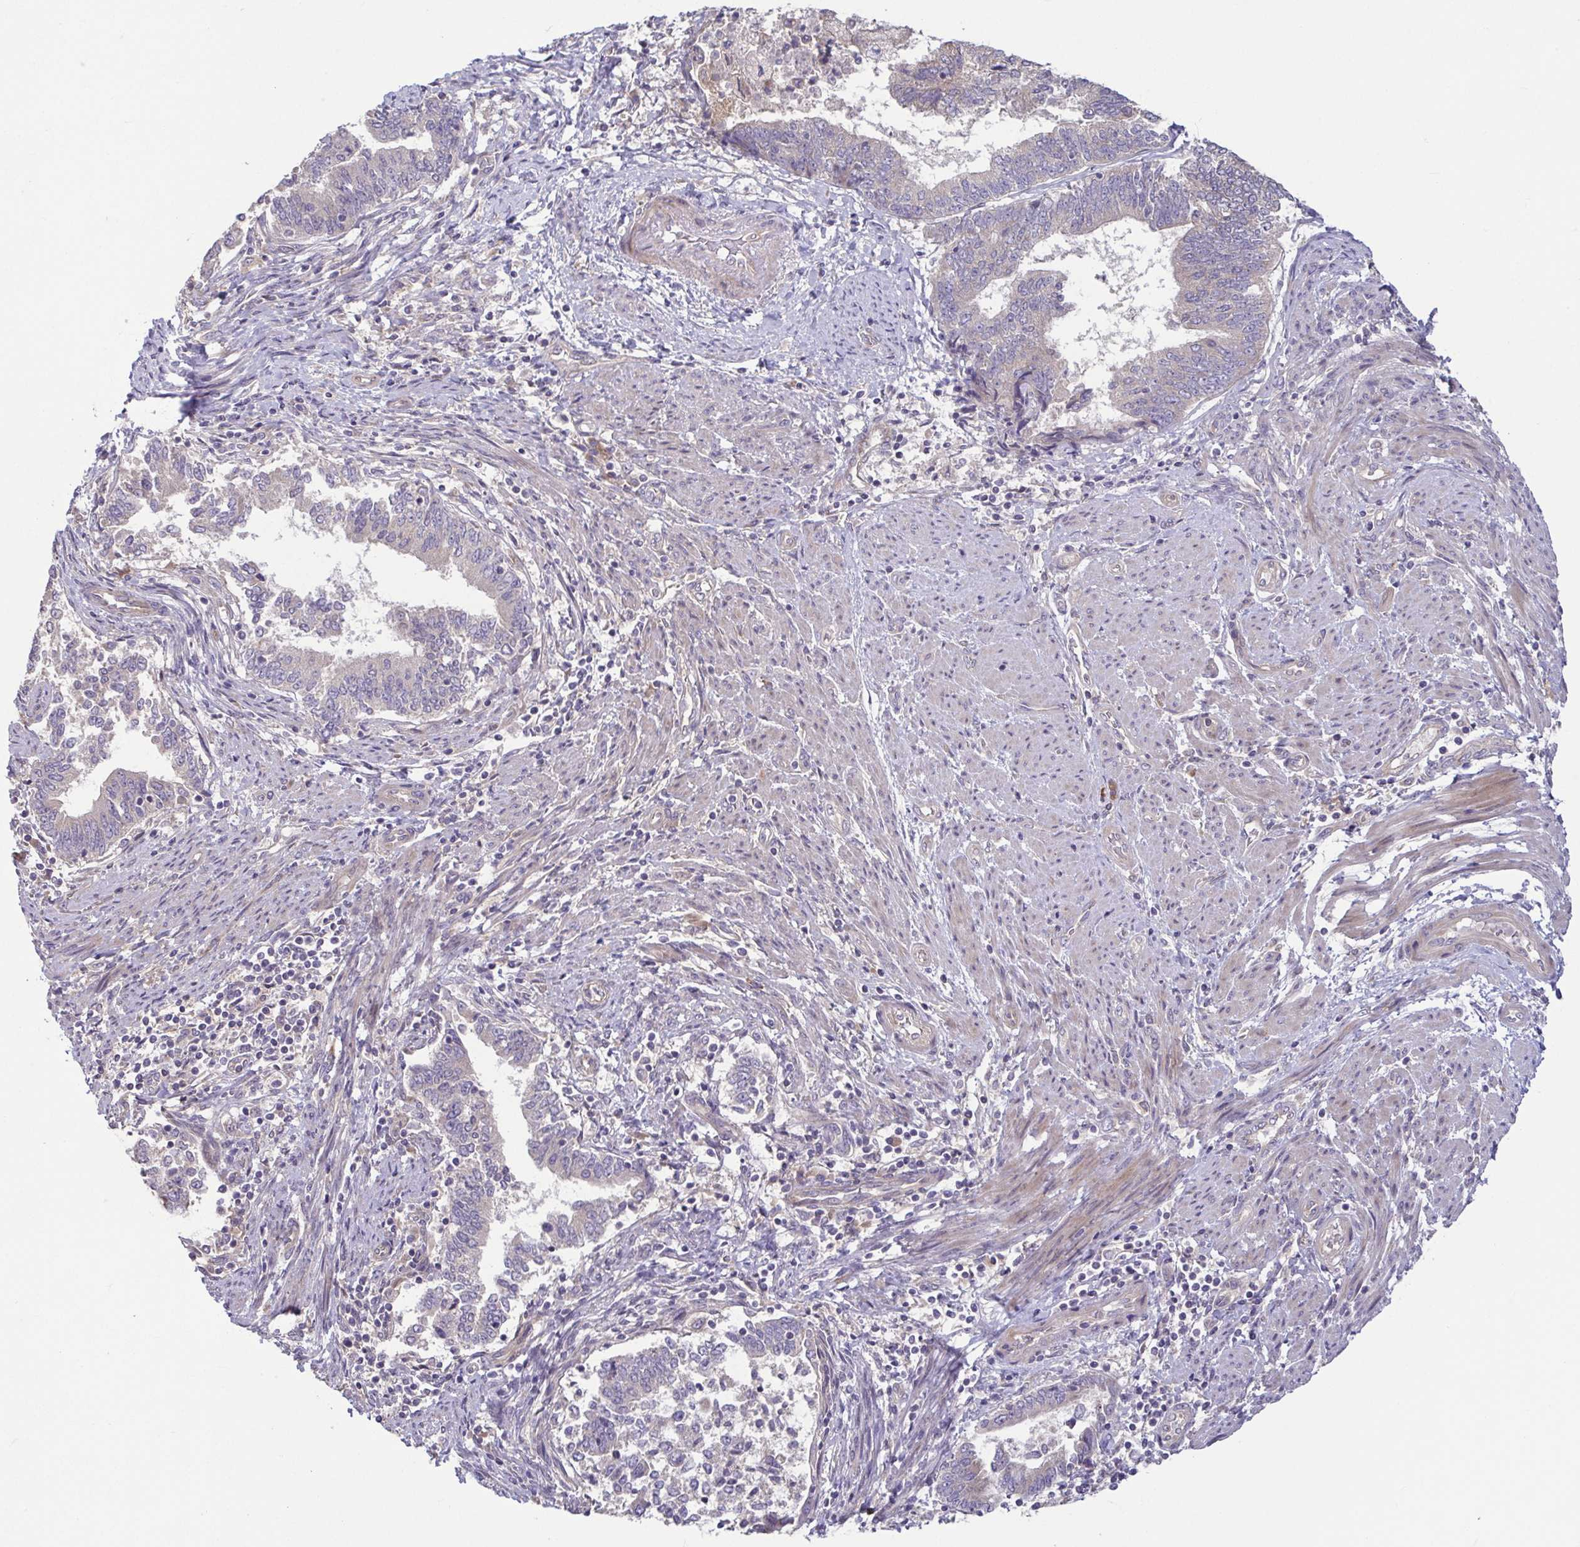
{"staining": {"intensity": "negative", "quantity": "none", "location": "none"}, "tissue": "endometrial cancer", "cell_type": "Tumor cells", "image_type": "cancer", "snomed": [{"axis": "morphology", "description": "Adenocarcinoma, NOS"}, {"axis": "topography", "description": "Endometrium"}], "caption": "IHC of human endometrial cancer shows no positivity in tumor cells. (DAB (3,3'-diaminobenzidine) IHC with hematoxylin counter stain).", "gene": "LMF2", "patient": {"sex": "female", "age": 65}}